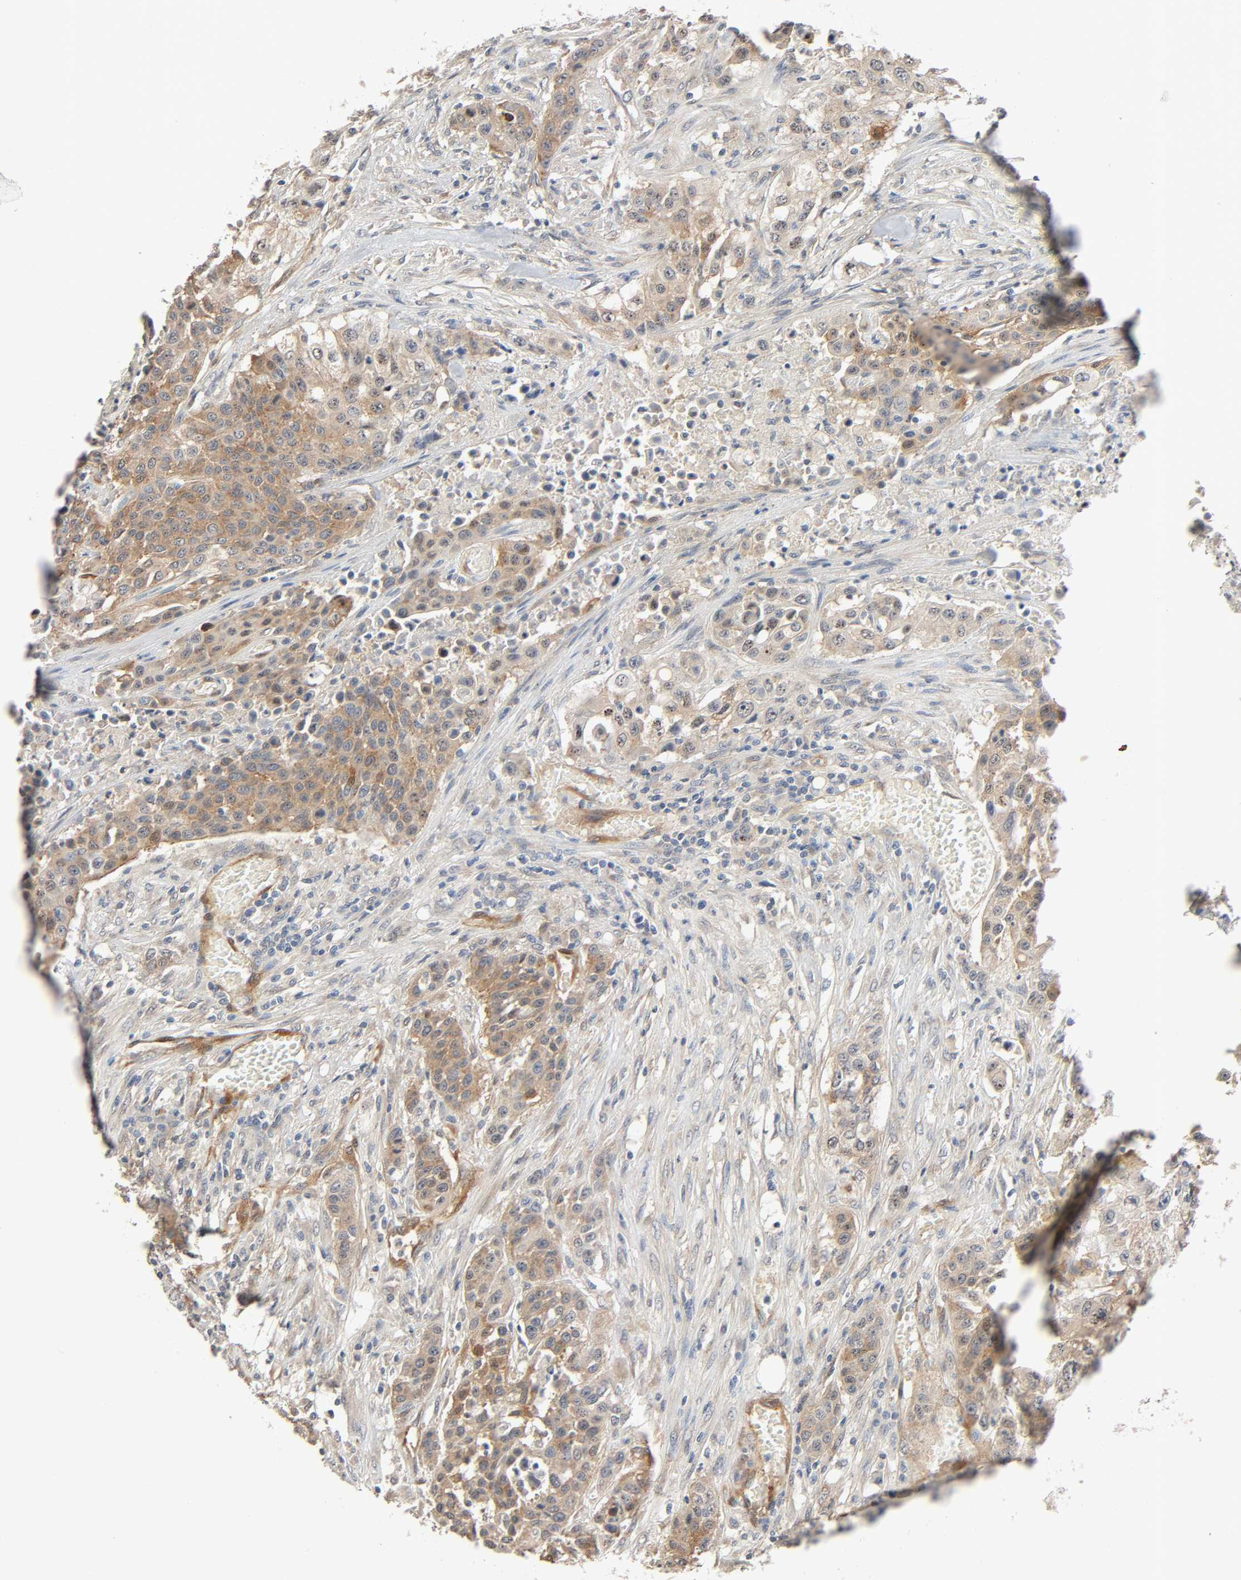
{"staining": {"intensity": "moderate", "quantity": ">75%", "location": "cytoplasmic/membranous"}, "tissue": "urothelial cancer", "cell_type": "Tumor cells", "image_type": "cancer", "snomed": [{"axis": "morphology", "description": "Urothelial carcinoma, High grade"}, {"axis": "topography", "description": "Urinary bladder"}], "caption": "Immunohistochemical staining of urothelial carcinoma (high-grade) demonstrates medium levels of moderate cytoplasmic/membranous protein staining in about >75% of tumor cells.", "gene": "PTK2", "patient": {"sex": "male", "age": 74}}